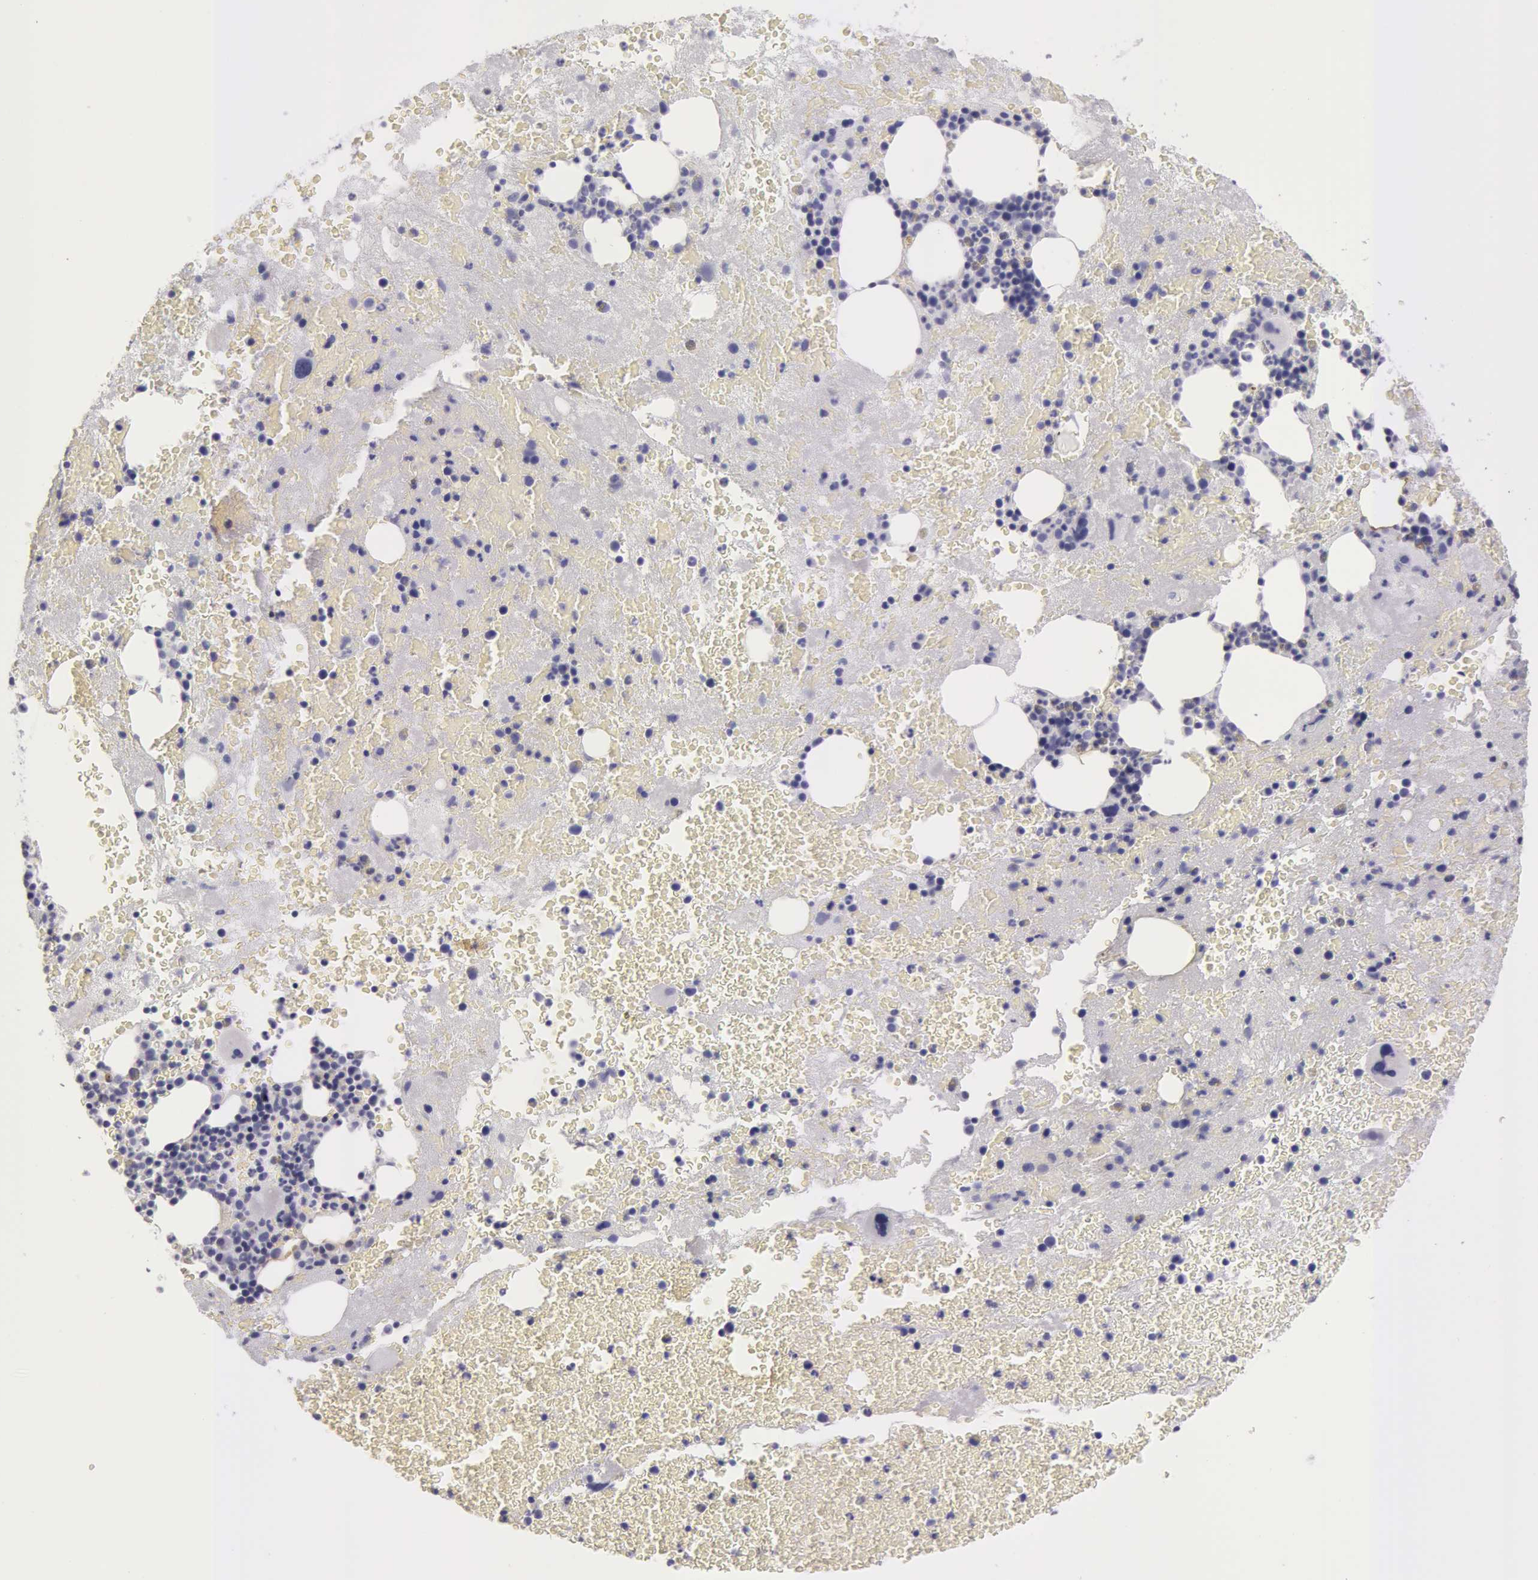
{"staining": {"intensity": "negative", "quantity": "none", "location": "none"}, "tissue": "bone marrow", "cell_type": "Hematopoietic cells", "image_type": "normal", "snomed": [{"axis": "morphology", "description": "Normal tissue, NOS"}, {"axis": "topography", "description": "Bone marrow"}], "caption": "This is an IHC histopathology image of unremarkable bone marrow. There is no positivity in hematopoietic cells.", "gene": "AMACR", "patient": {"sex": "male", "age": 76}}